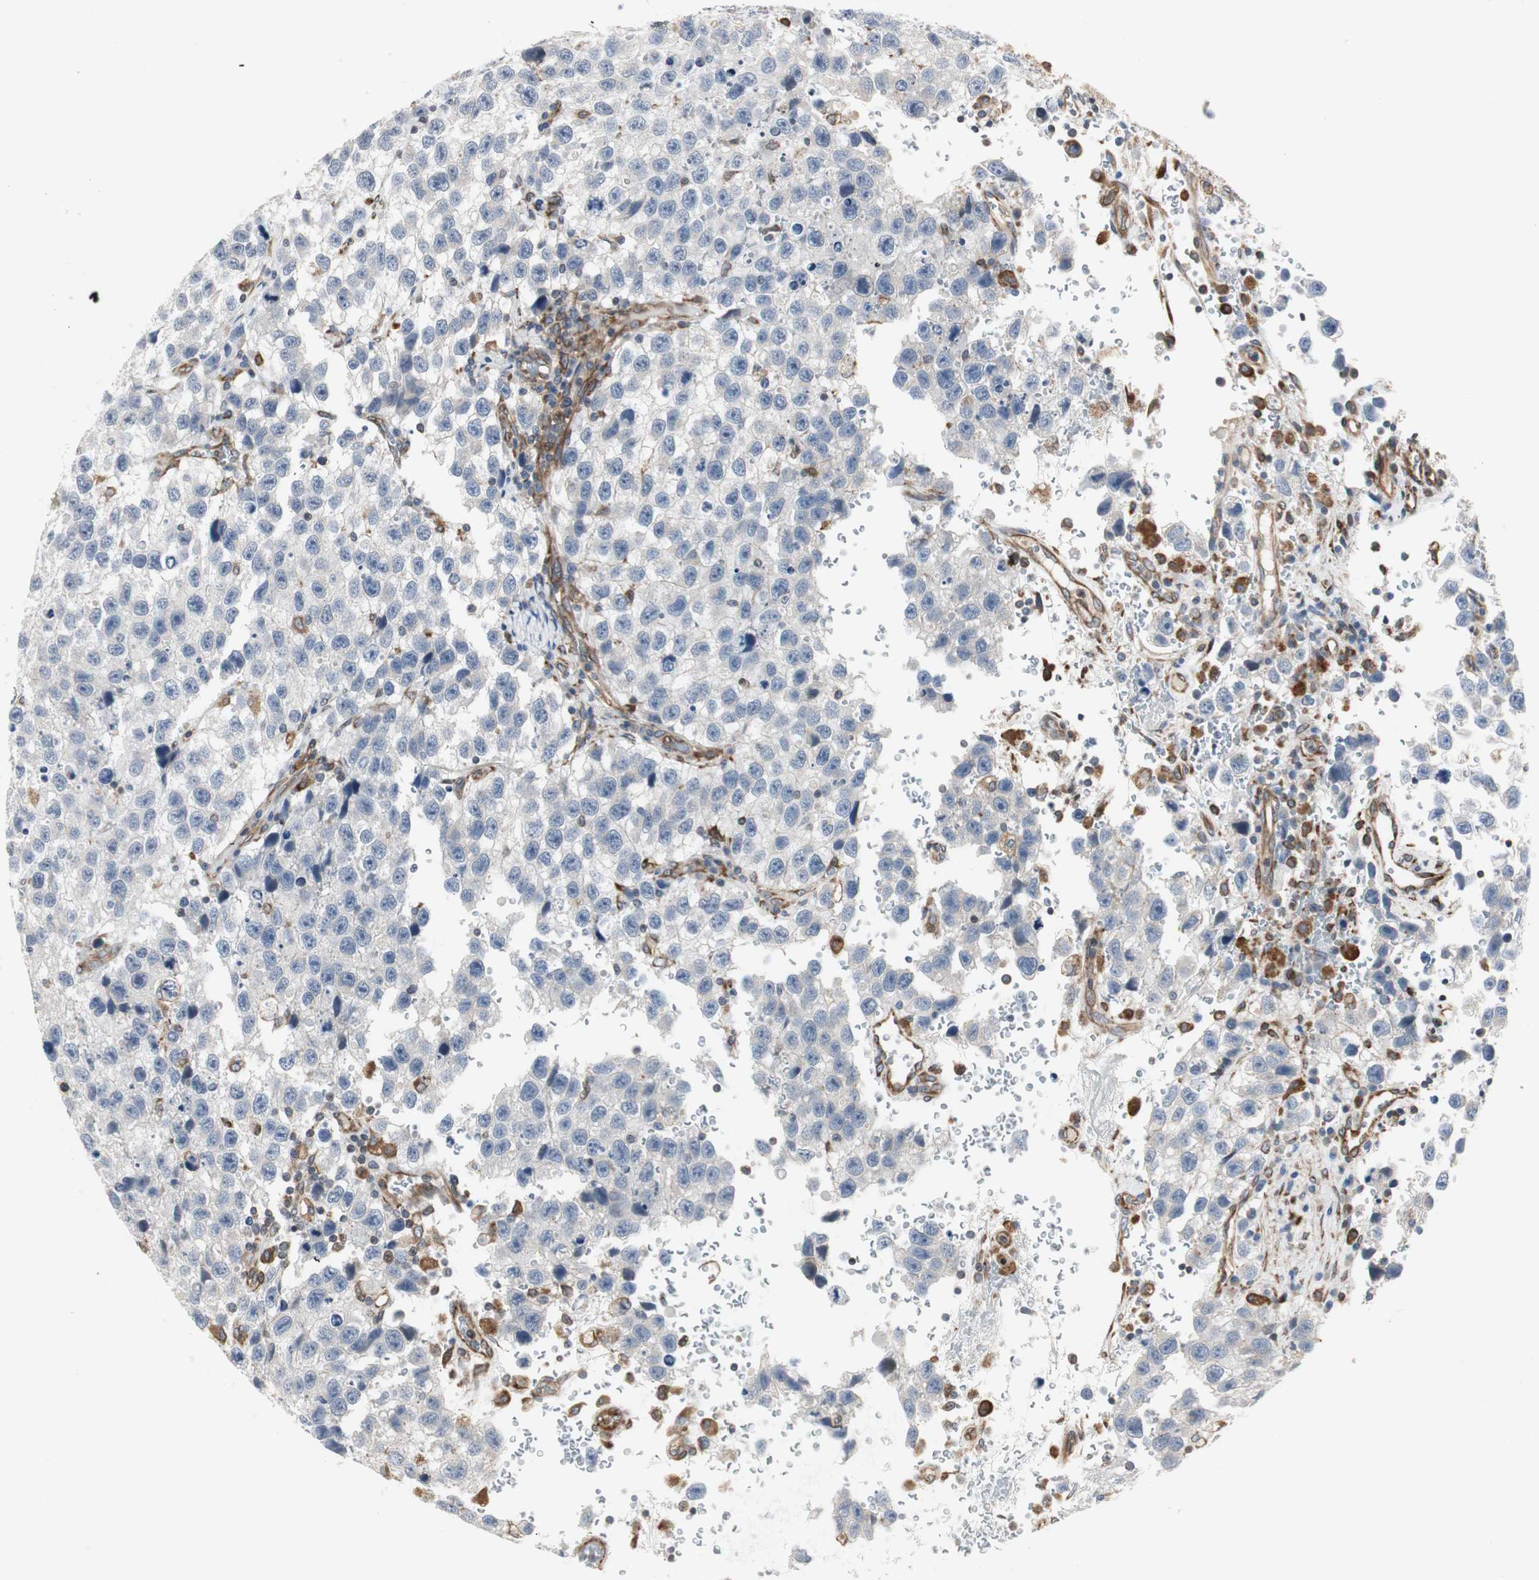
{"staining": {"intensity": "negative", "quantity": "none", "location": "none"}, "tissue": "testis cancer", "cell_type": "Tumor cells", "image_type": "cancer", "snomed": [{"axis": "morphology", "description": "Seminoma, NOS"}, {"axis": "topography", "description": "Testis"}], "caption": "Tumor cells show no significant expression in testis seminoma.", "gene": "H6PD", "patient": {"sex": "male", "age": 33}}